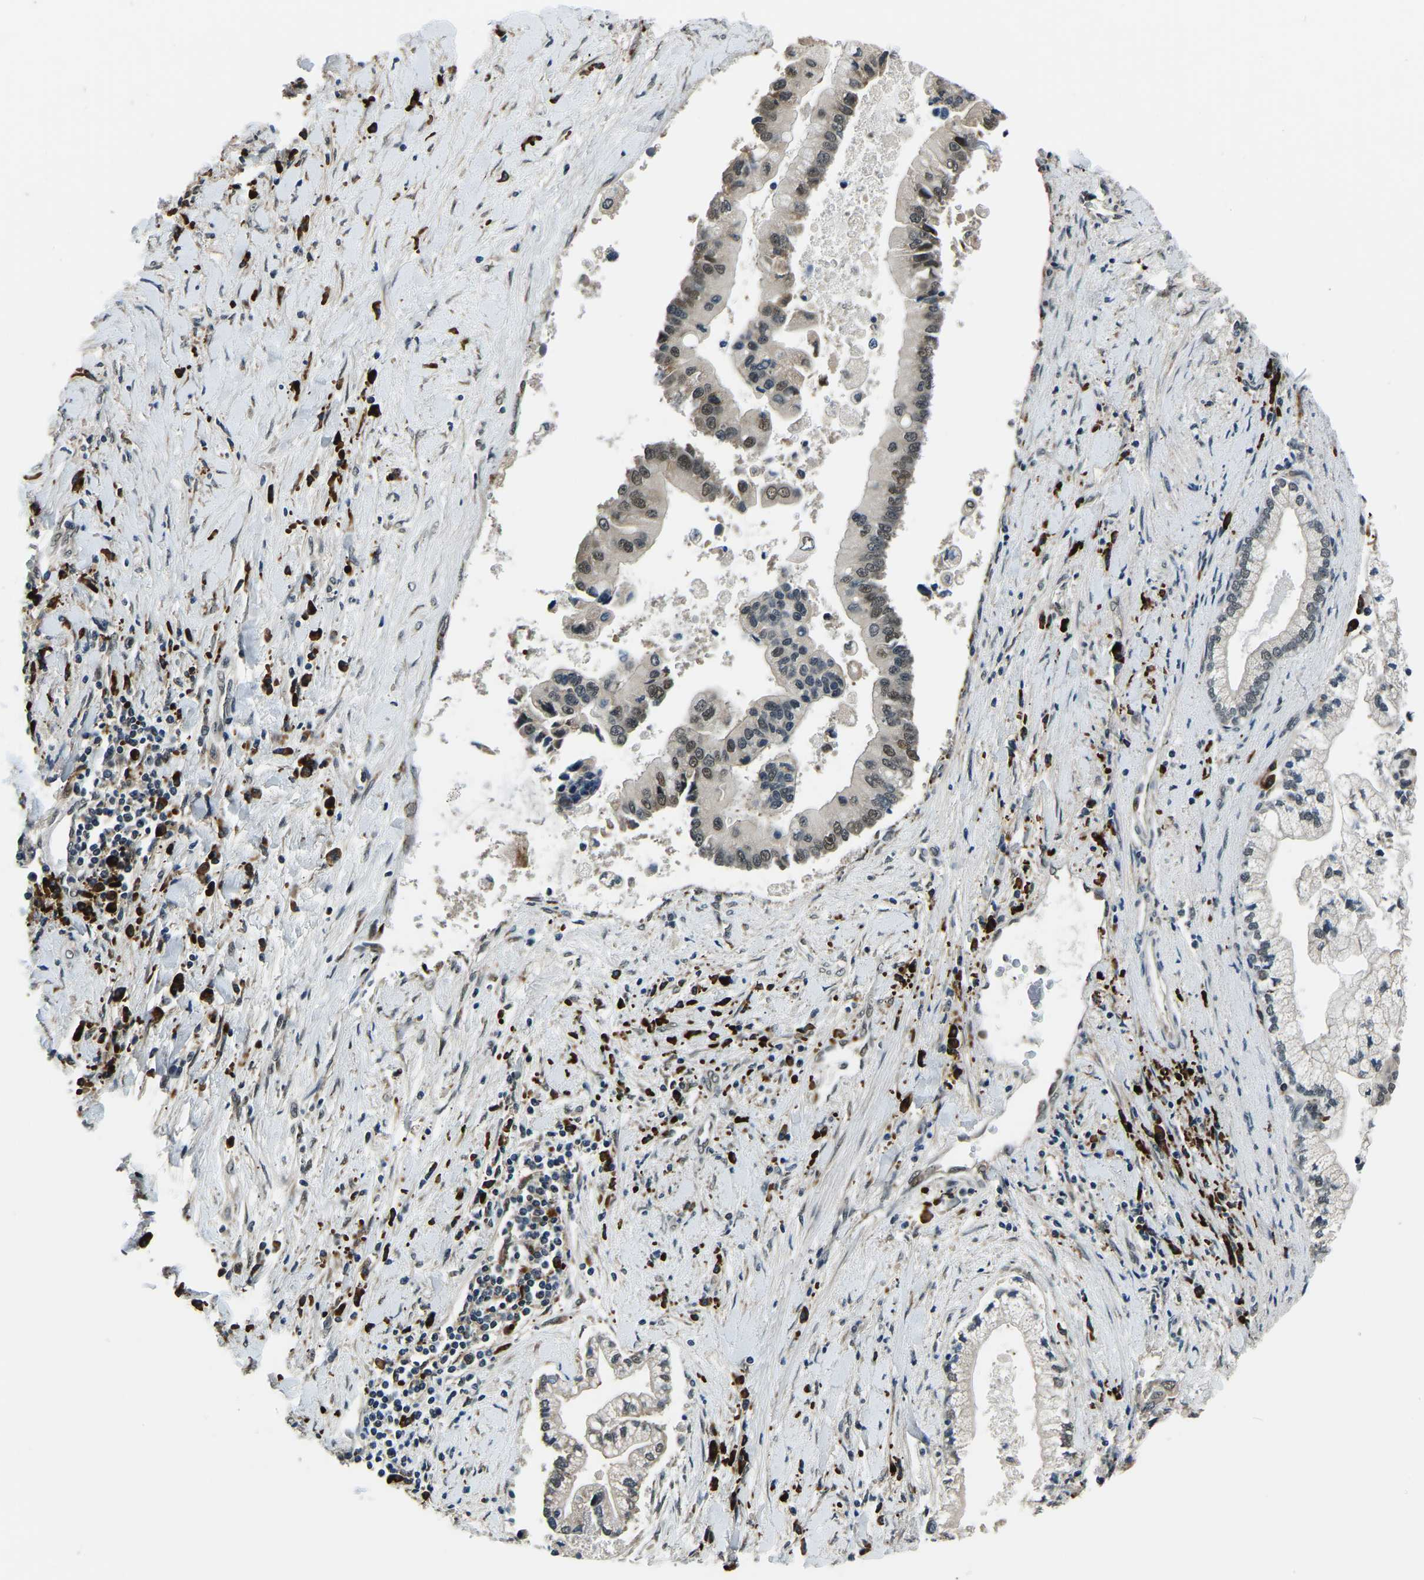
{"staining": {"intensity": "moderate", "quantity": "<25%", "location": "nuclear"}, "tissue": "liver cancer", "cell_type": "Tumor cells", "image_type": "cancer", "snomed": [{"axis": "morphology", "description": "Cholangiocarcinoma"}, {"axis": "topography", "description": "Liver"}], "caption": "Immunohistochemical staining of human liver cholangiocarcinoma shows low levels of moderate nuclear protein positivity in approximately <25% of tumor cells. Nuclei are stained in blue.", "gene": "ING2", "patient": {"sex": "male", "age": 50}}